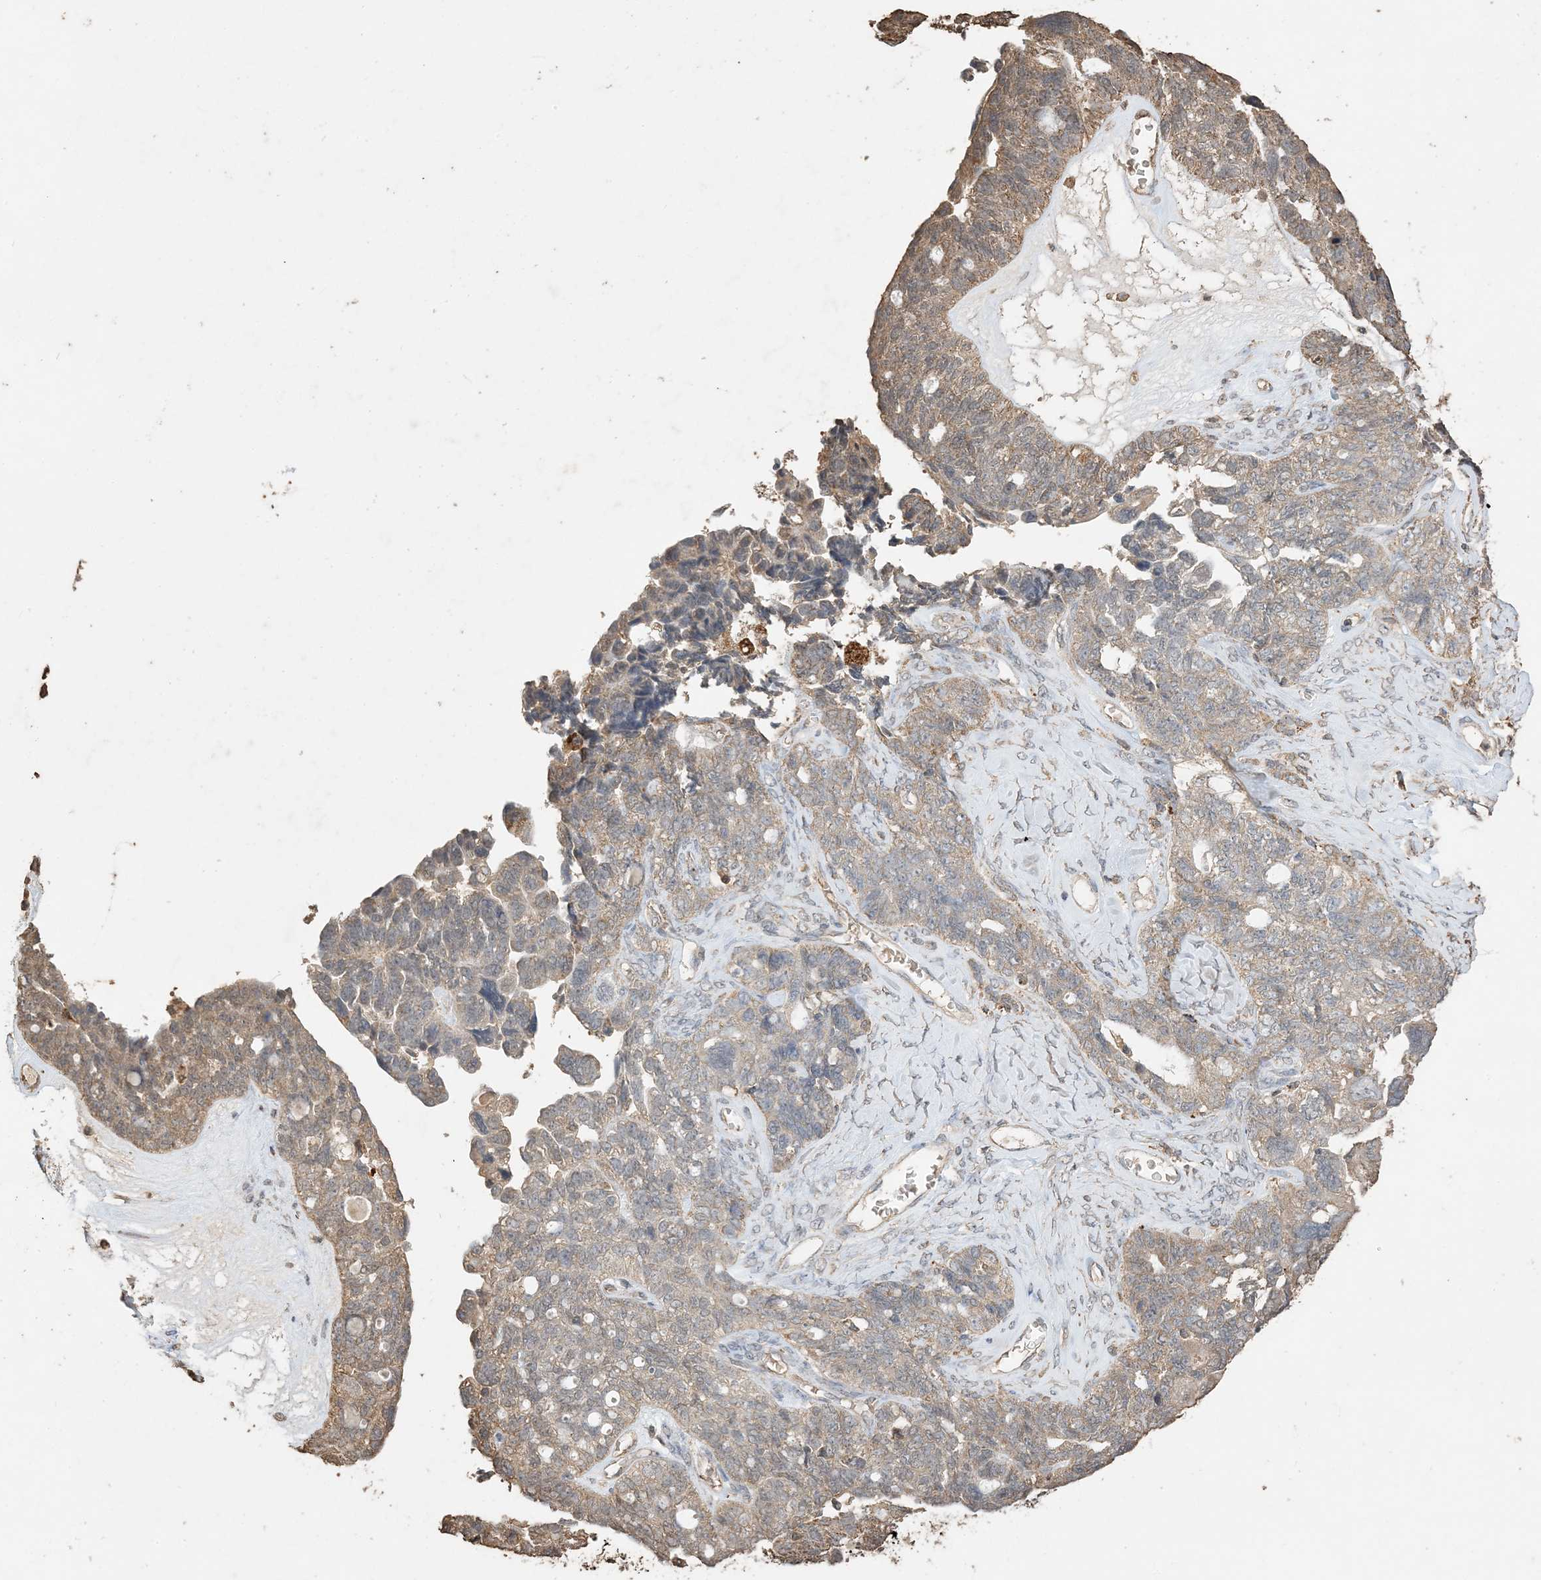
{"staining": {"intensity": "weak", "quantity": "<25%", "location": "cytoplasmic/membranous"}, "tissue": "ovarian cancer", "cell_type": "Tumor cells", "image_type": "cancer", "snomed": [{"axis": "morphology", "description": "Cystadenocarcinoma, serous, NOS"}, {"axis": "topography", "description": "Ovary"}], "caption": "A high-resolution micrograph shows immunohistochemistry (IHC) staining of ovarian cancer, which exhibits no significant positivity in tumor cells.", "gene": "HPS4", "patient": {"sex": "female", "age": 79}}